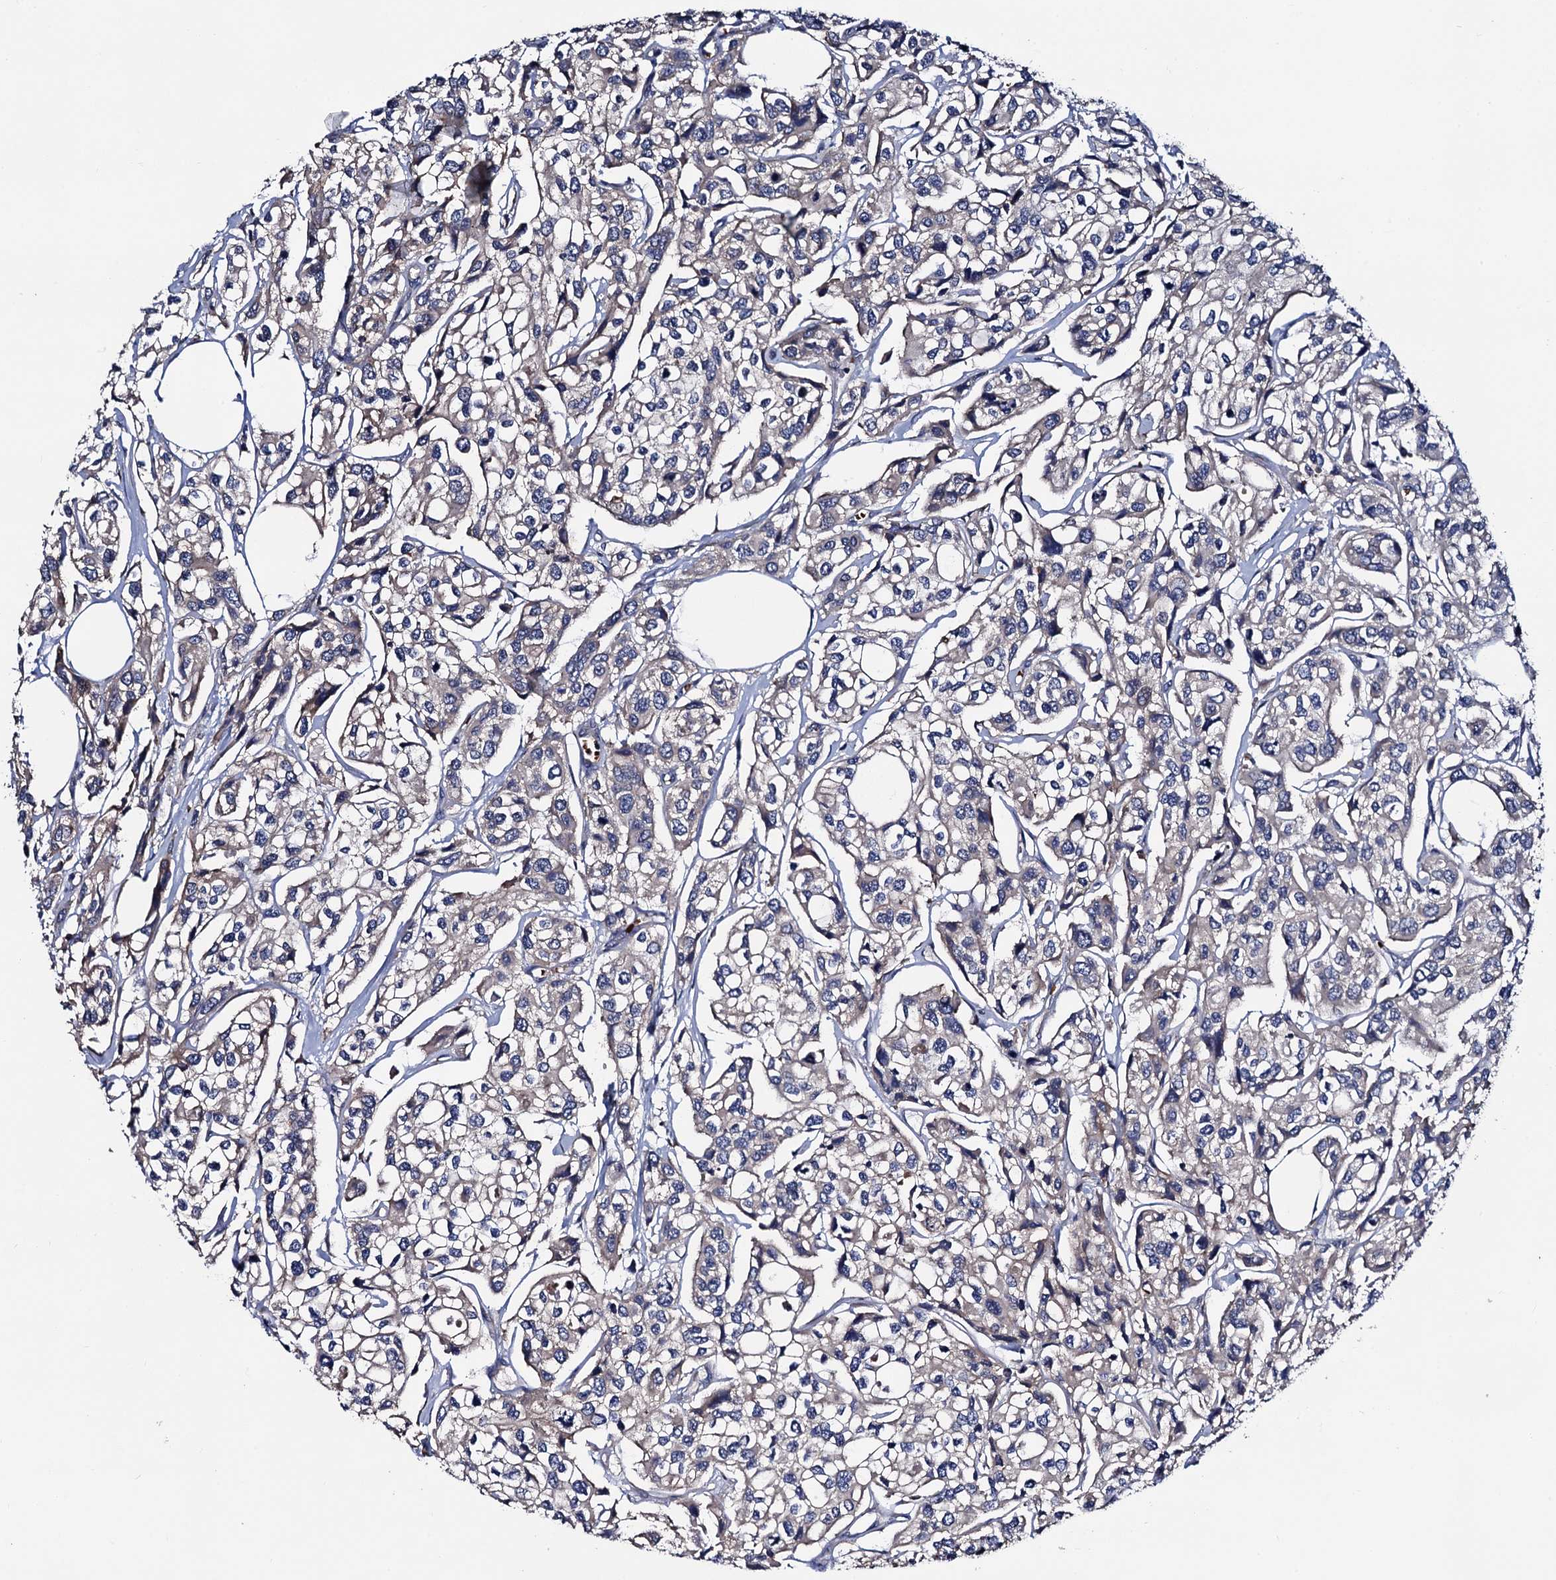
{"staining": {"intensity": "weak", "quantity": "<25%", "location": "cytoplasmic/membranous"}, "tissue": "urothelial cancer", "cell_type": "Tumor cells", "image_type": "cancer", "snomed": [{"axis": "morphology", "description": "Urothelial carcinoma, High grade"}, {"axis": "topography", "description": "Urinary bladder"}], "caption": "This is an immunohistochemistry (IHC) histopathology image of human urothelial carcinoma (high-grade). There is no positivity in tumor cells.", "gene": "TRMT112", "patient": {"sex": "male", "age": 67}}